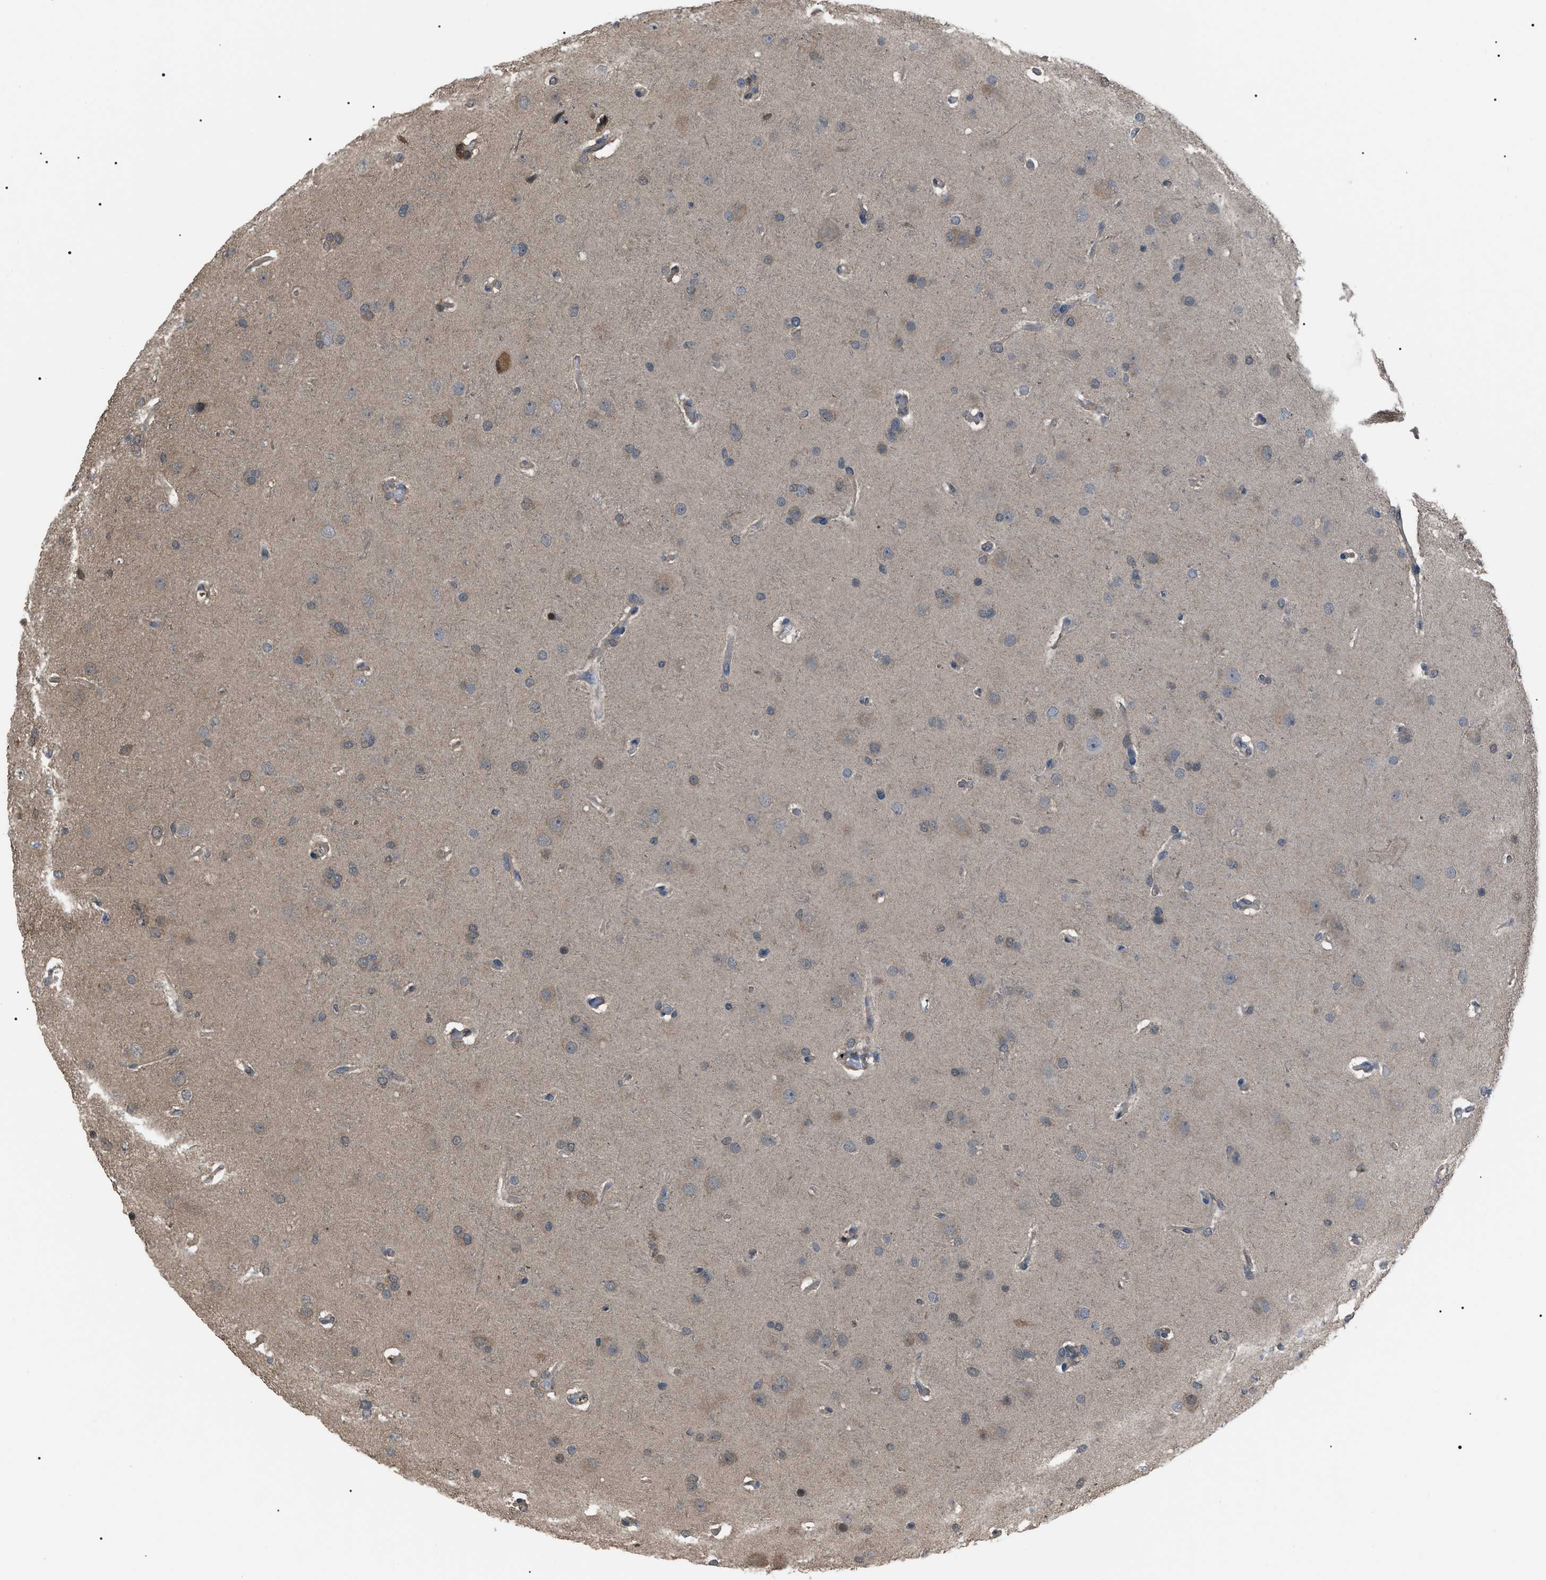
{"staining": {"intensity": "moderate", "quantity": "25%-75%", "location": "cytoplasmic/membranous"}, "tissue": "glioma", "cell_type": "Tumor cells", "image_type": "cancer", "snomed": [{"axis": "morphology", "description": "Glioma, malignant, High grade"}, {"axis": "topography", "description": "Brain"}], "caption": "Immunohistochemistry (IHC) histopathology image of neoplastic tissue: malignant glioma (high-grade) stained using immunohistochemistry demonstrates medium levels of moderate protein expression localized specifically in the cytoplasmic/membranous of tumor cells, appearing as a cytoplasmic/membranous brown color.", "gene": "PDCD5", "patient": {"sex": "female", "age": 58}}